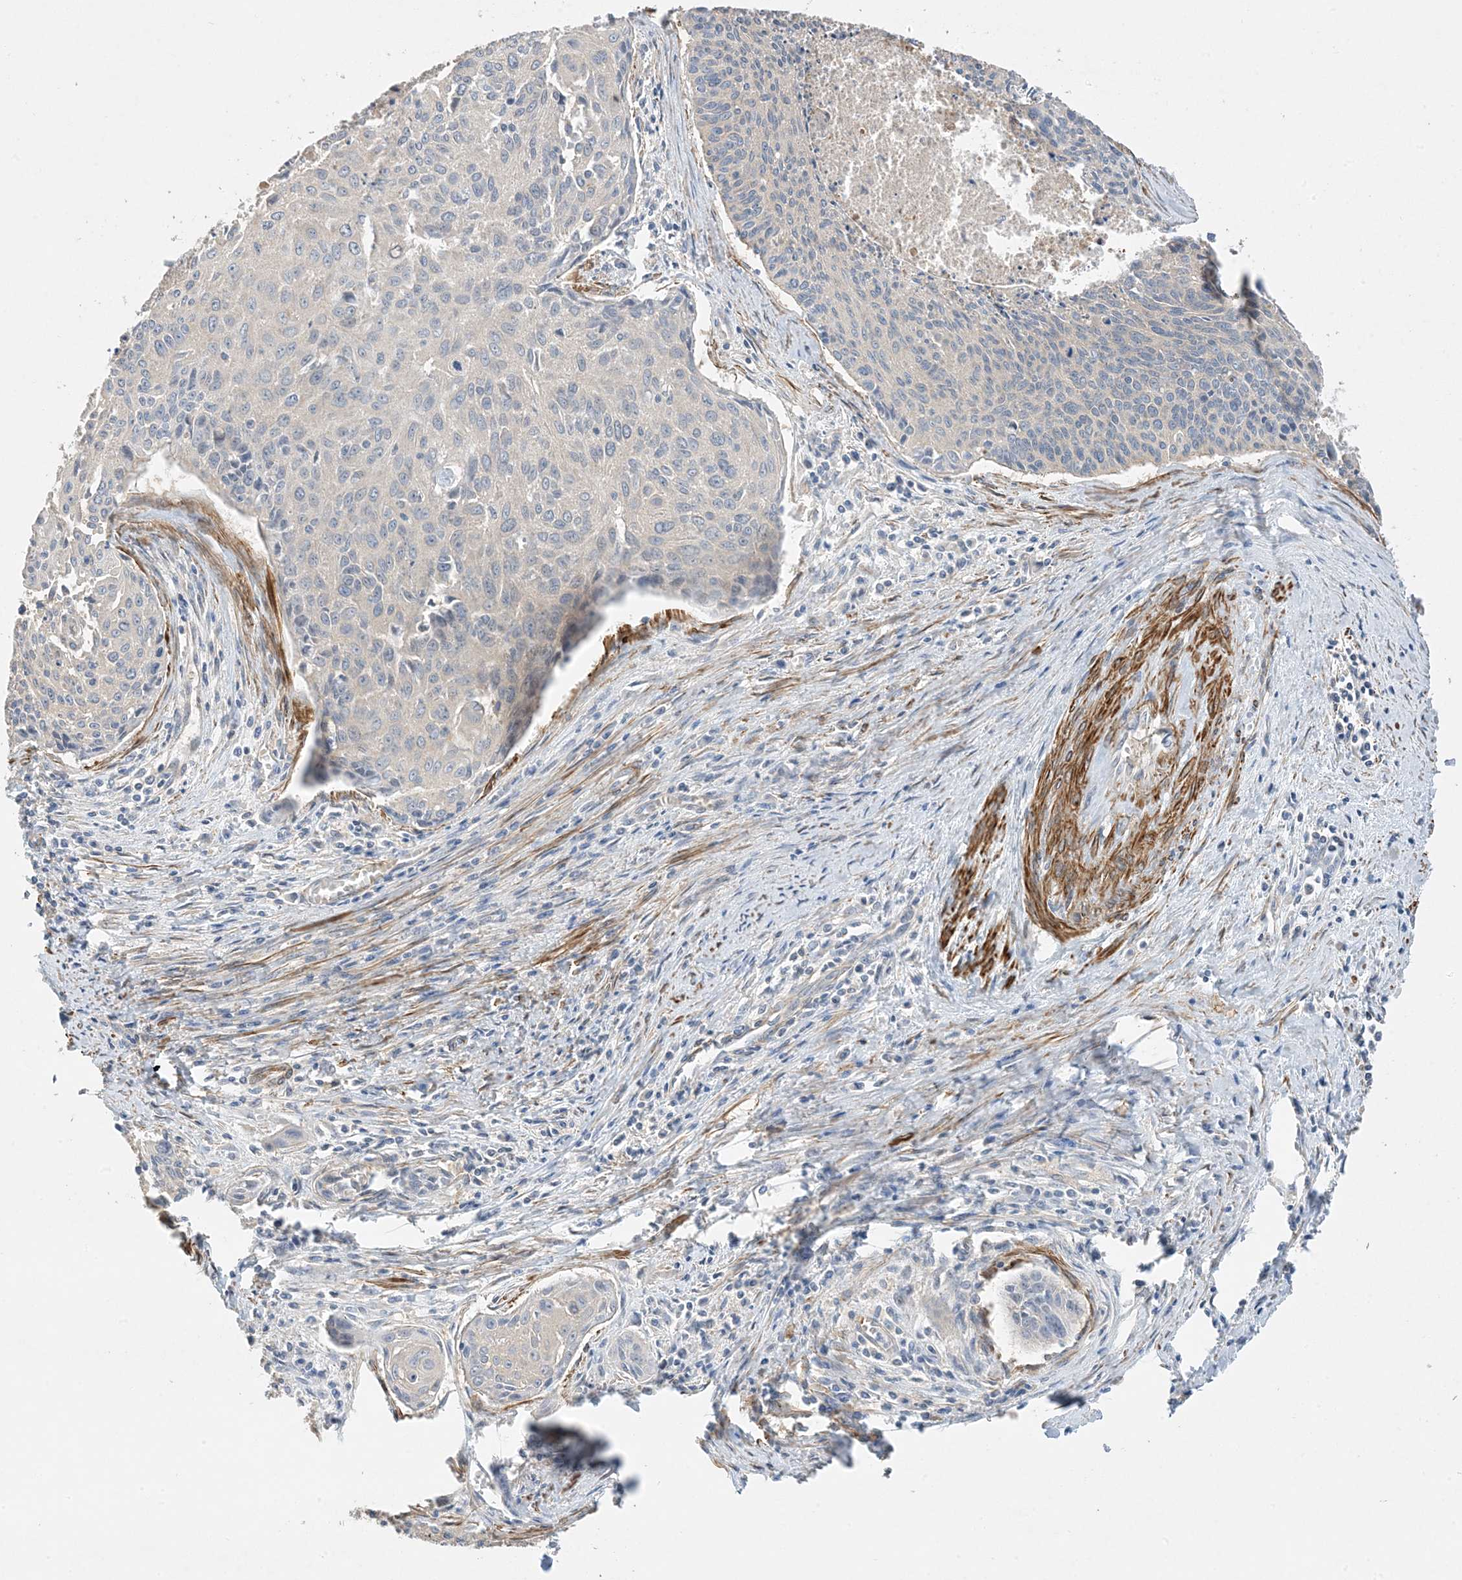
{"staining": {"intensity": "negative", "quantity": "none", "location": "none"}, "tissue": "cervical cancer", "cell_type": "Tumor cells", "image_type": "cancer", "snomed": [{"axis": "morphology", "description": "Squamous cell carcinoma, NOS"}, {"axis": "topography", "description": "Cervix"}], "caption": "Cervical cancer was stained to show a protein in brown. There is no significant expression in tumor cells.", "gene": "KIFBP", "patient": {"sex": "female", "age": 55}}